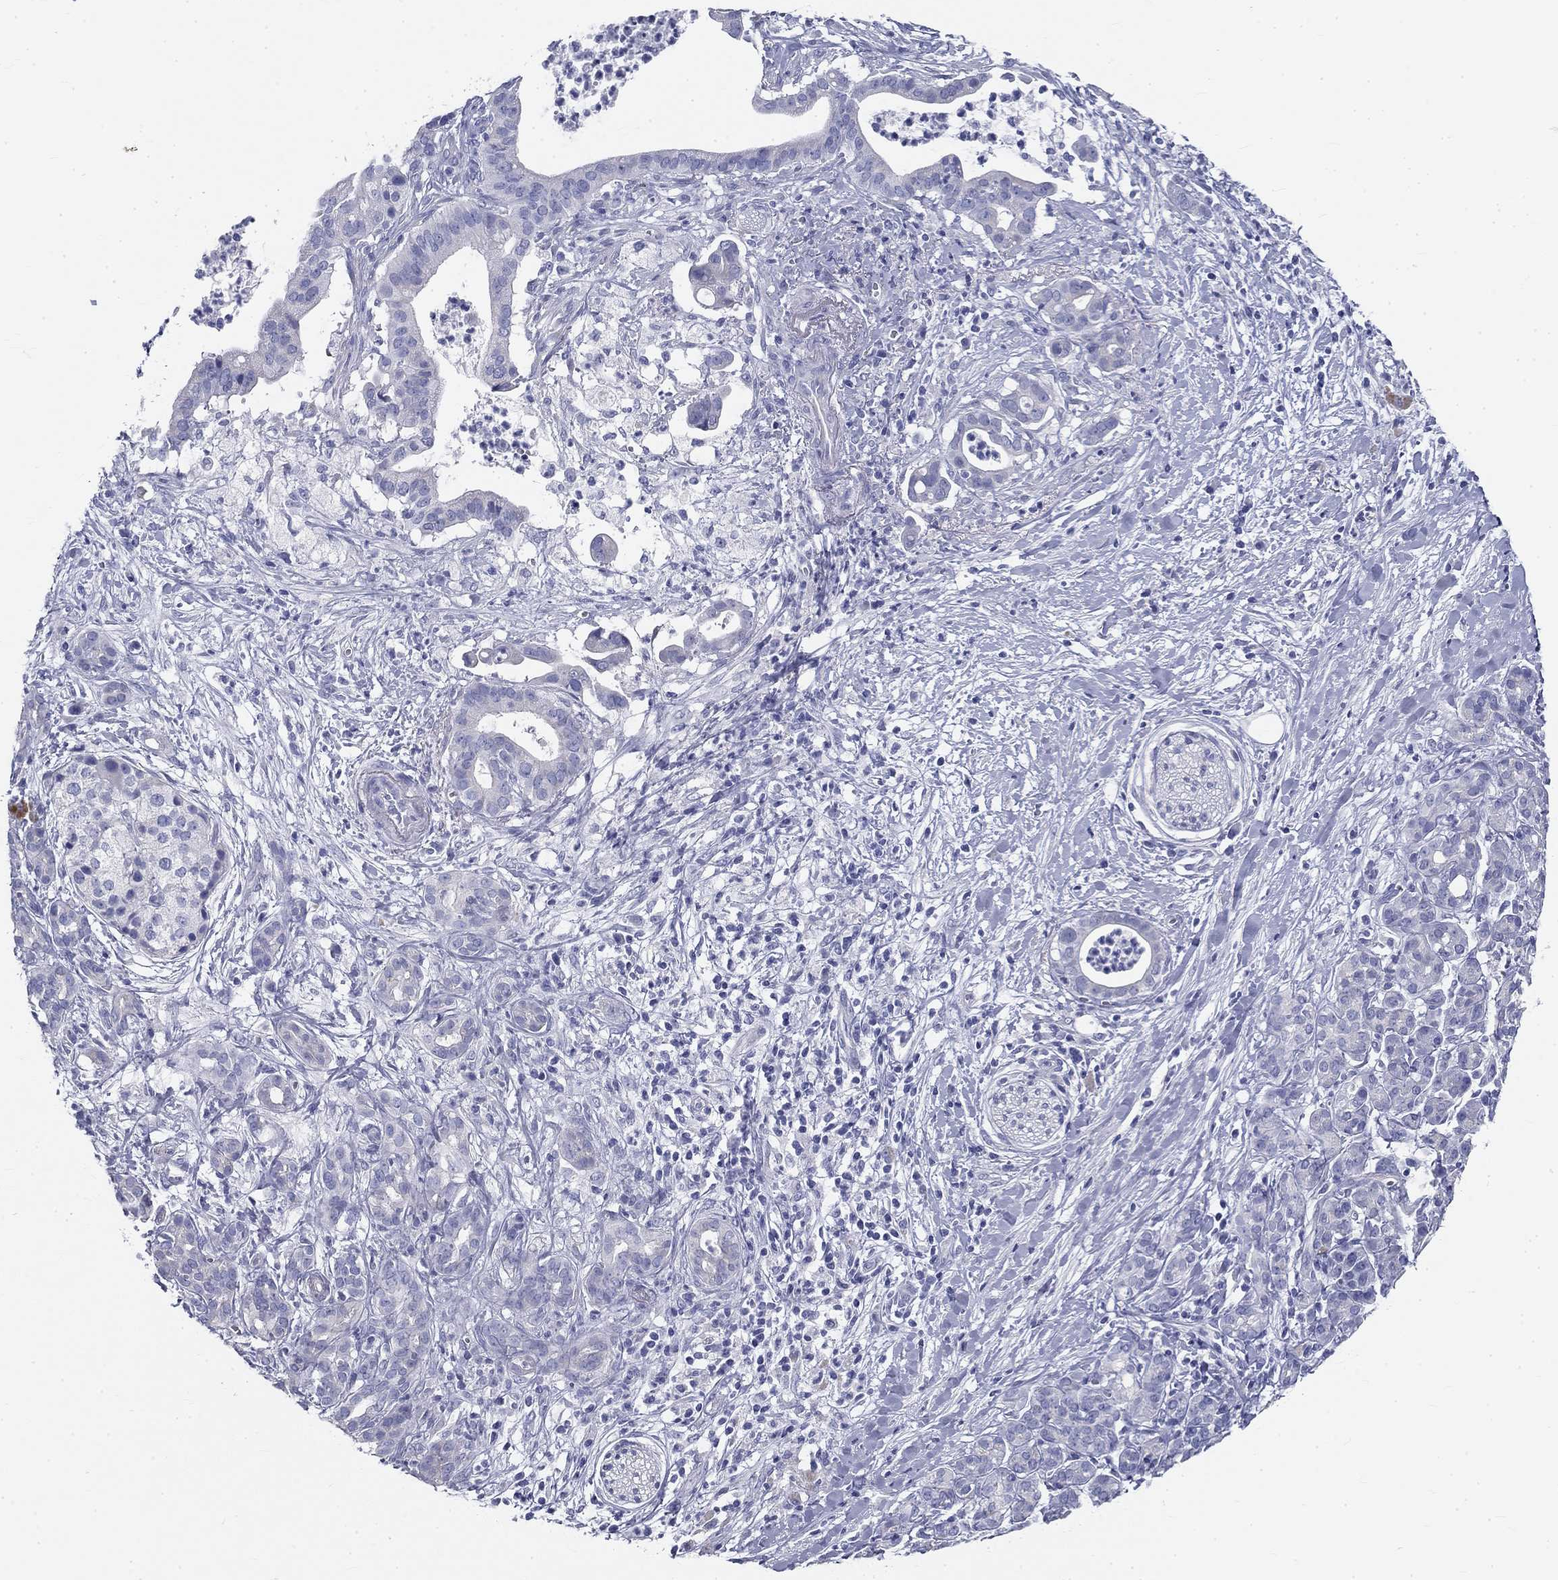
{"staining": {"intensity": "negative", "quantity": "none", "location": "none"}, "tissue": "pancreatic cancer", "cell_type": "Tumor cells", "image_type": "cancer", "snomed": [{"axis": "morphology", "description": "Adenocarcinoma, NOS"}, {"axis": "topography", "description": "Pancreas"}], "caption": "Pancreatic cancer stained for a protein using immunohistochemistry shows no expression tumor cells.", "gene": "GALNTL5", "patient": {"sex": "male", "age": 61}}